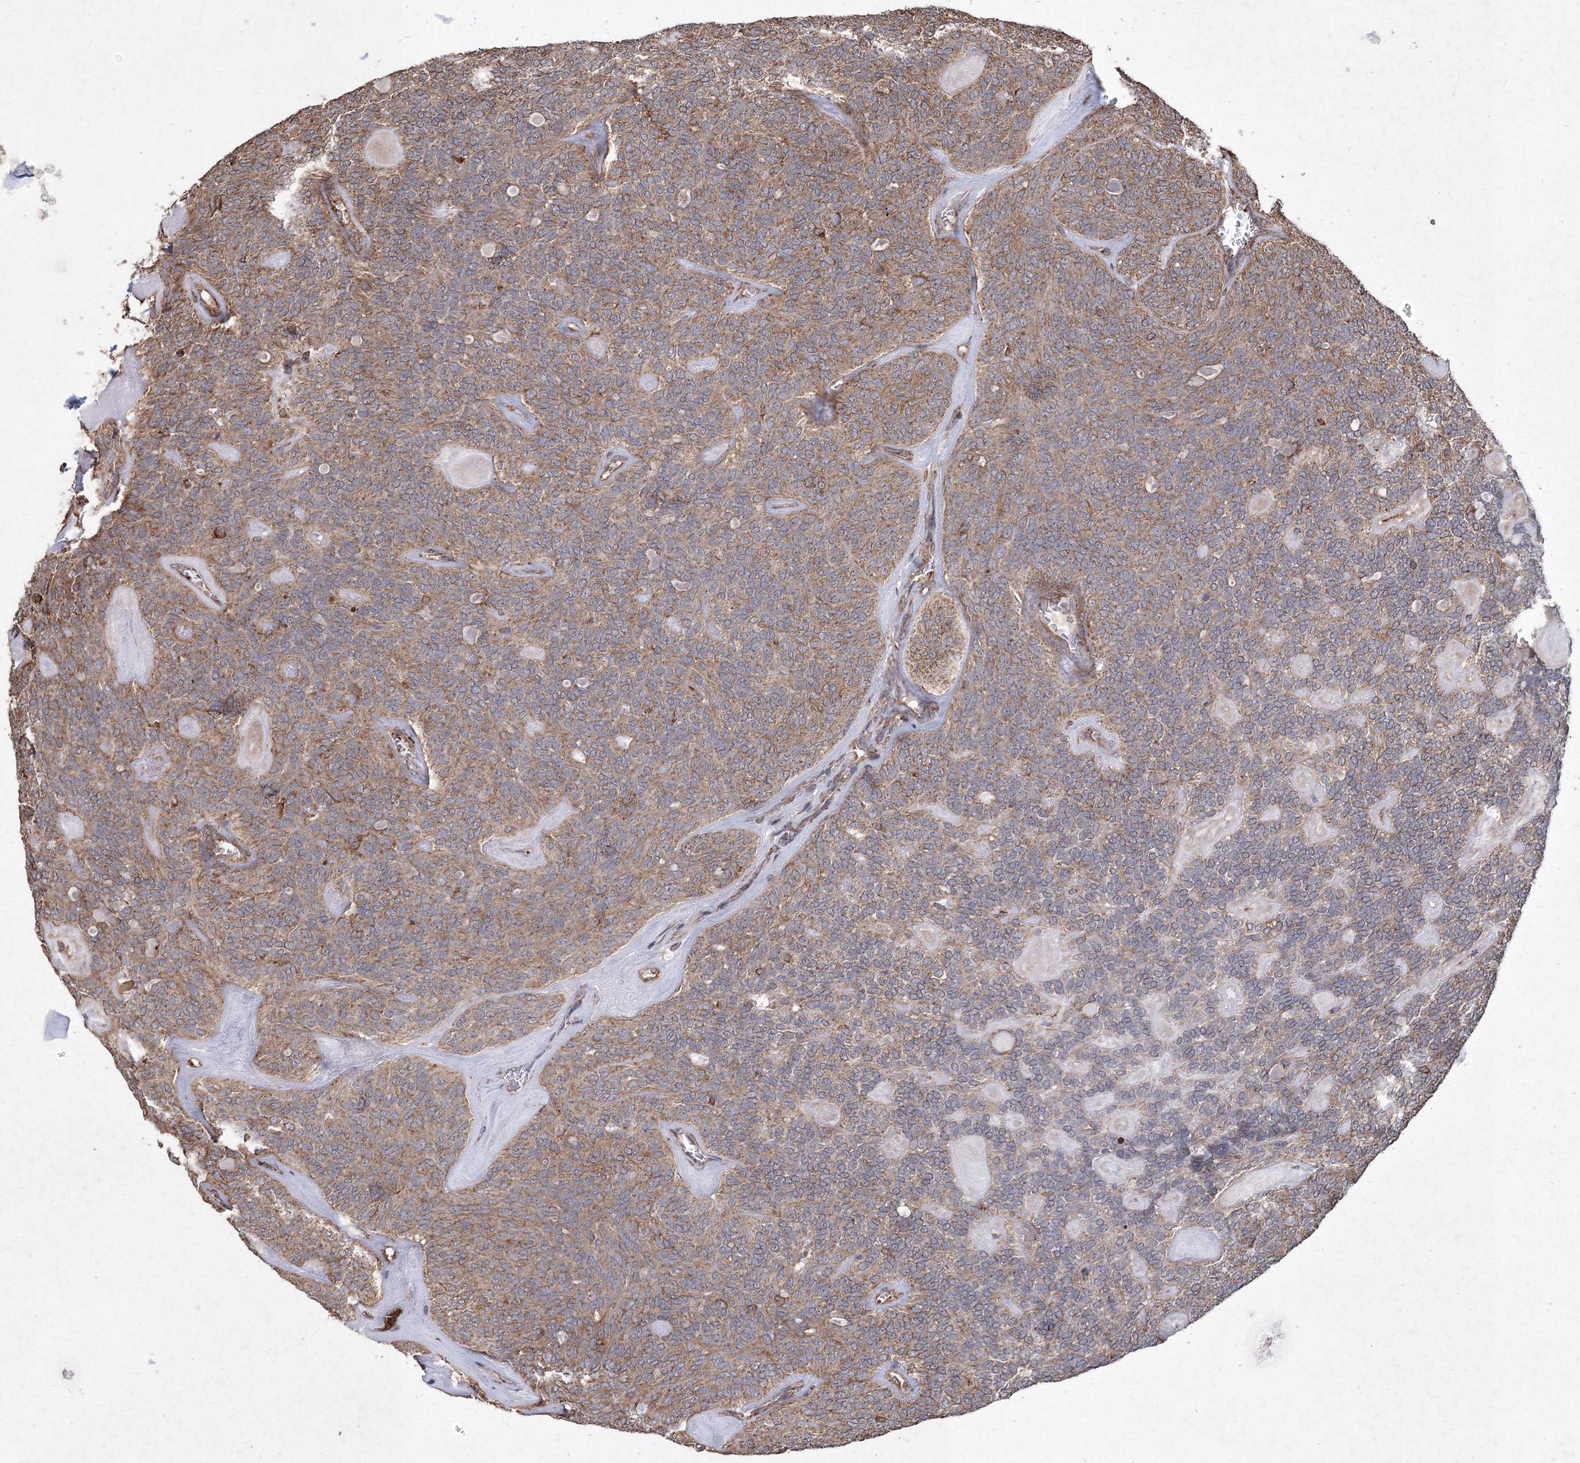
{"staining": {"intensity": "moderate", "quantity": ">75%", "location": "cytoplasmic/membranous"}, "tissue": "head and neck cancer", "cell_type": "Tumor cells", "image_type": "cancer", "snomed": [{"axis": "morphology", "description": "Adenocarcinoma, NOS"}, {"axis": "topography", "description": "Head-Neck"}], "caption": "Immunohistochemistry (IHC) photomicrograph of human adenocarcinoma (head and neck) stained for a protein (brown), which displays medium levels of moderate cytoplasmic/membranous staining in approximately >75% of tumor cells.", "gene": "TMEM139", "patient": {"sex": "male", "age": 66}}